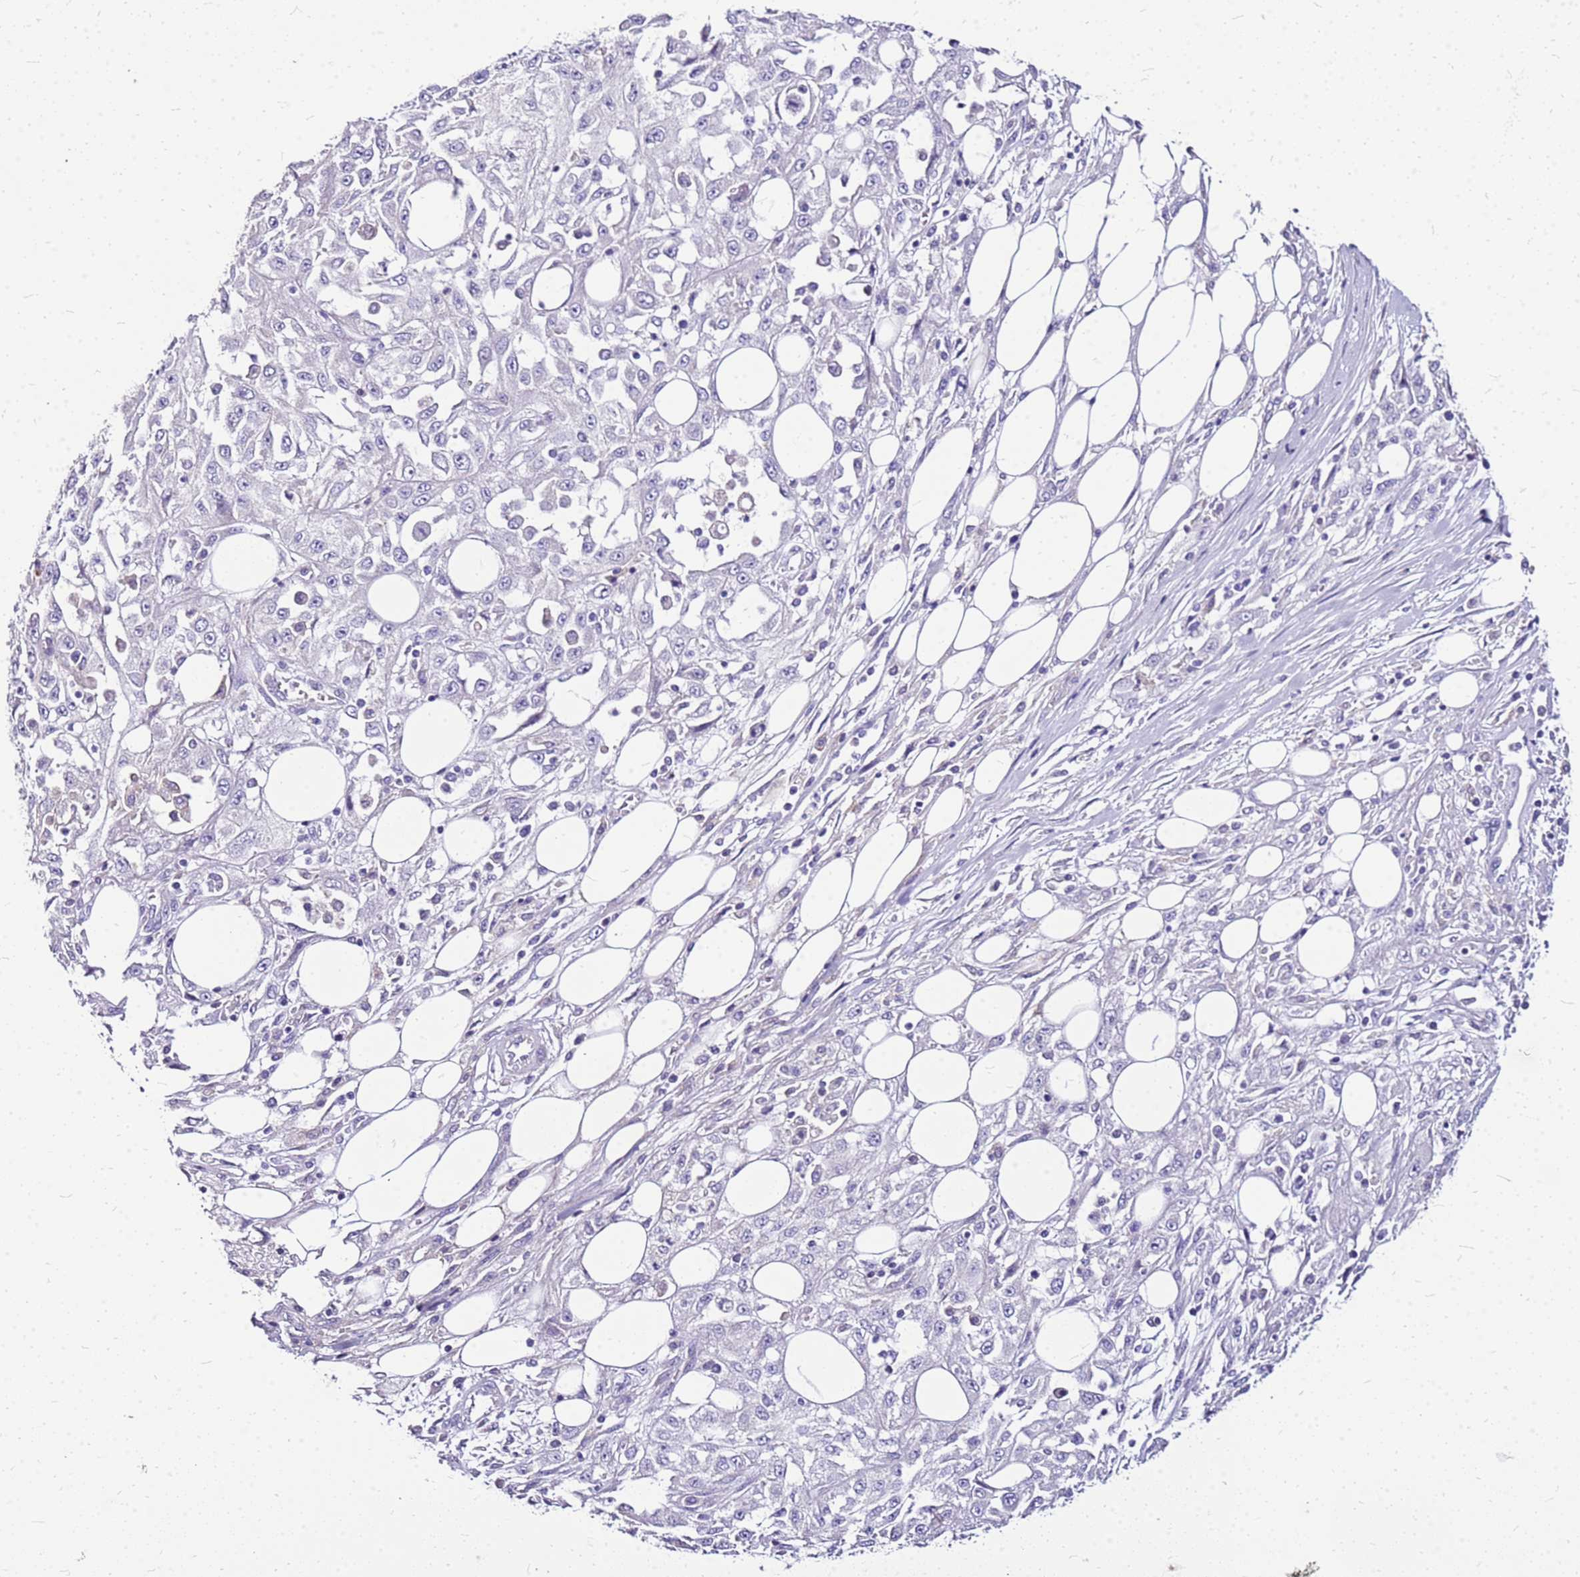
{"staining": {"intensity": "negative", "quantity": "none", "location": "none"}, "tissue": "skin cancer", "cell_type": "Tumor cells", "image_type": "cancer", "snomed": [{"axis": "morphology", "description": "Squamous cell carcinoma, NOS"}, {"axis": "morphology", "description": "Squamous cell carcinoma, metastatic, NOS"}, {"axis": "topography", "description": "Skin"}, {"axis": "topography", "description": "Lymph node"}], "caption": "This is a image of IHC staining of skin cancer (metastatic squamous cell carcinoma), which shows no expression in tumor cells.", "gene": "DCDC2B", "patient": {"sex": "male", "age": 75}}